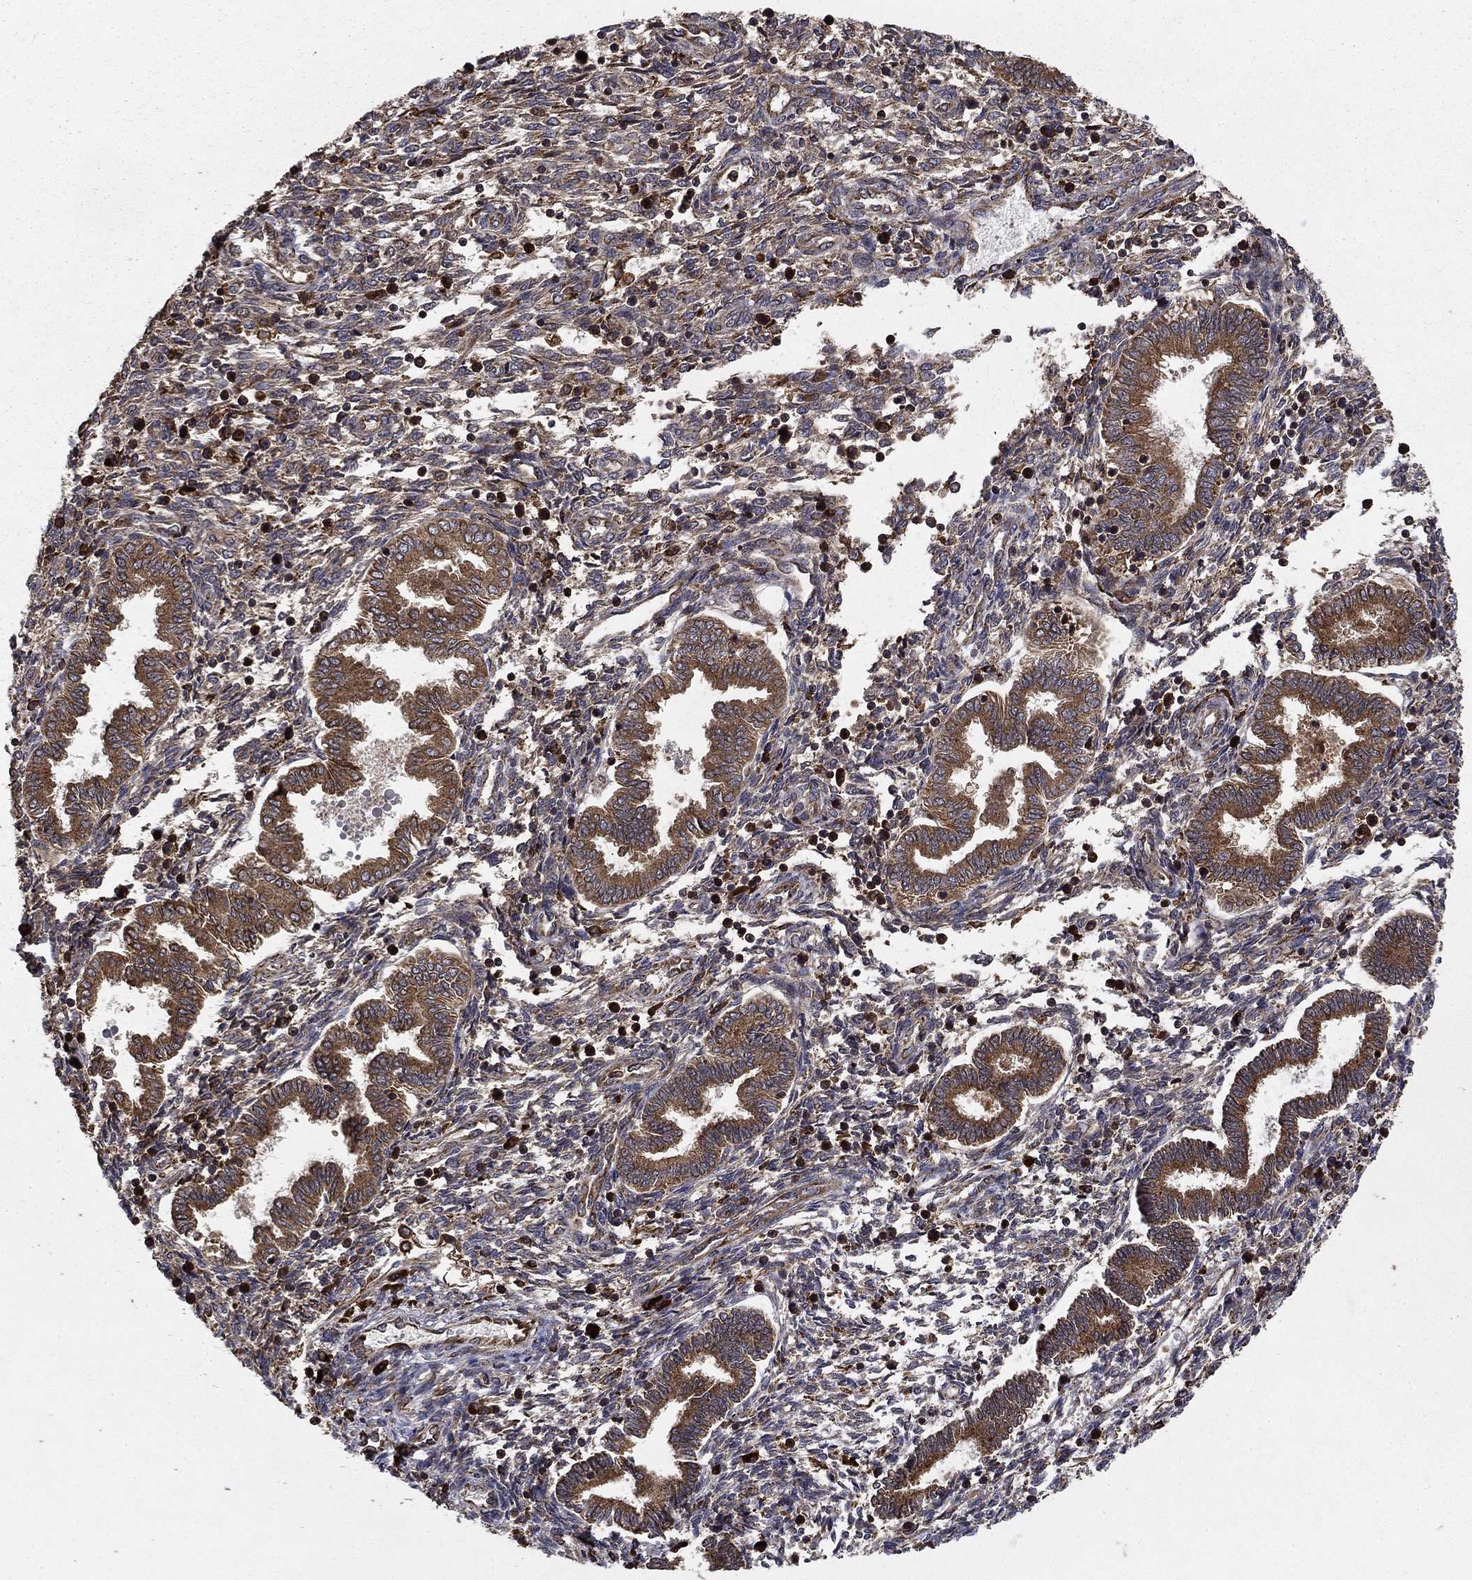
{"staining": {"intensity": "weak", "quantity": "<25%", "location": "cytoplasmic/membranous"}, "tissue": "endometrium", "cell_type": "Cells in endometrial stroma", "image_type": "normal", "snomed": [{"axis": "morphology", "description": "Normal tissue, NOS"}, {"axis": "topography", "description": "Endometrium"}], "caption": "The photomicrograph exhibits no significant staining in cells in endometrial stroma of endometrium.", "gene": "BABAM2", "patient": {"sex": "female", "age": 42}}